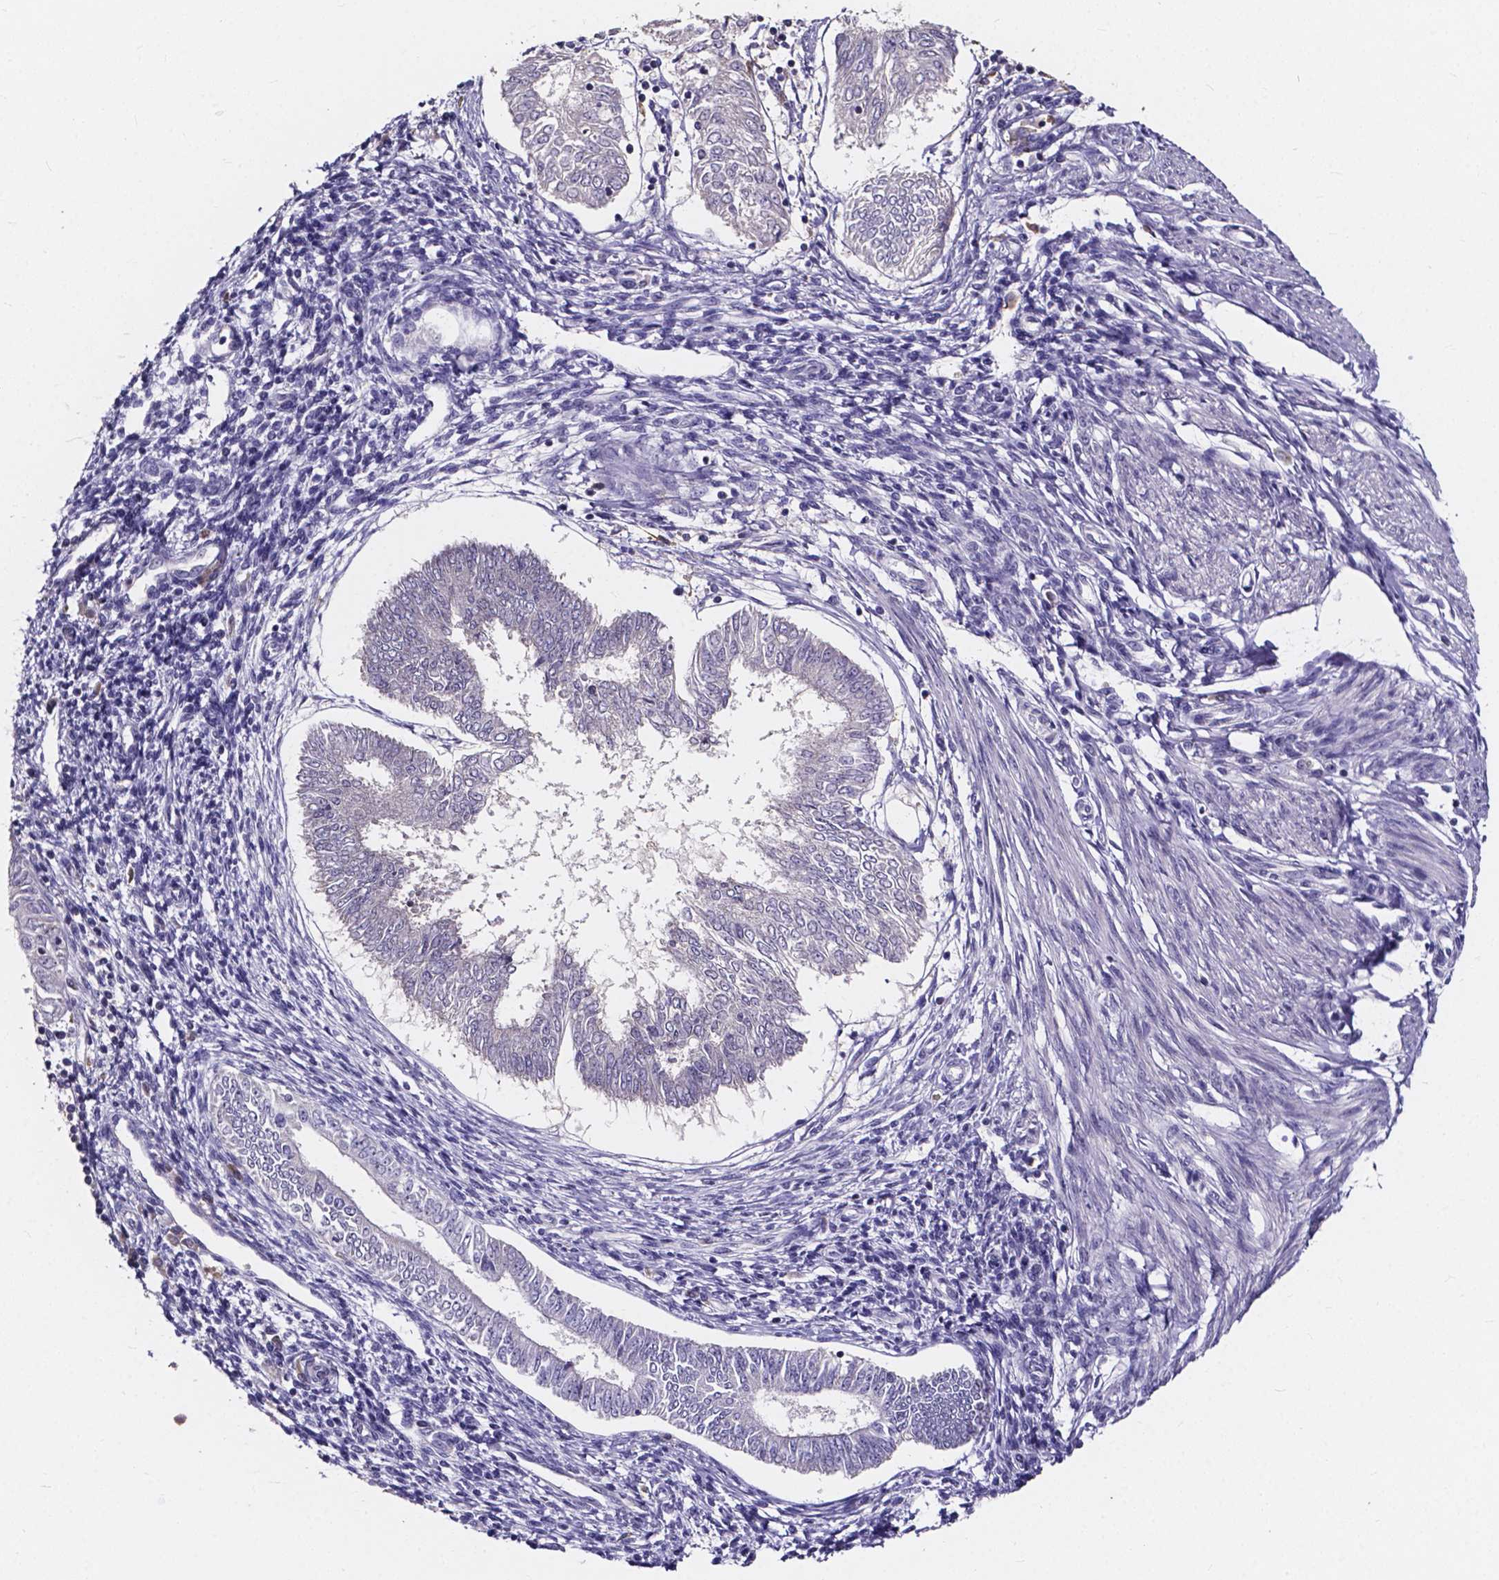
{"staining": {"intensity": "negative", "quantity": "none", "location": "none"}, "tissue": "endometrial cancer", "cell_type": "Tumor cells", "image_type": "cancer", "snomed": [{"axis": "morphology", "description": "Adenocarcinoma, NOS"}, {"axis": "topography", "description": "Endometrium"}], "caption": "Tumor cells show no significant protein expression in endometrial adenocarcinoma.", "gene": "SPOCD1", "patient": {"sex": "female", "age": 68}}